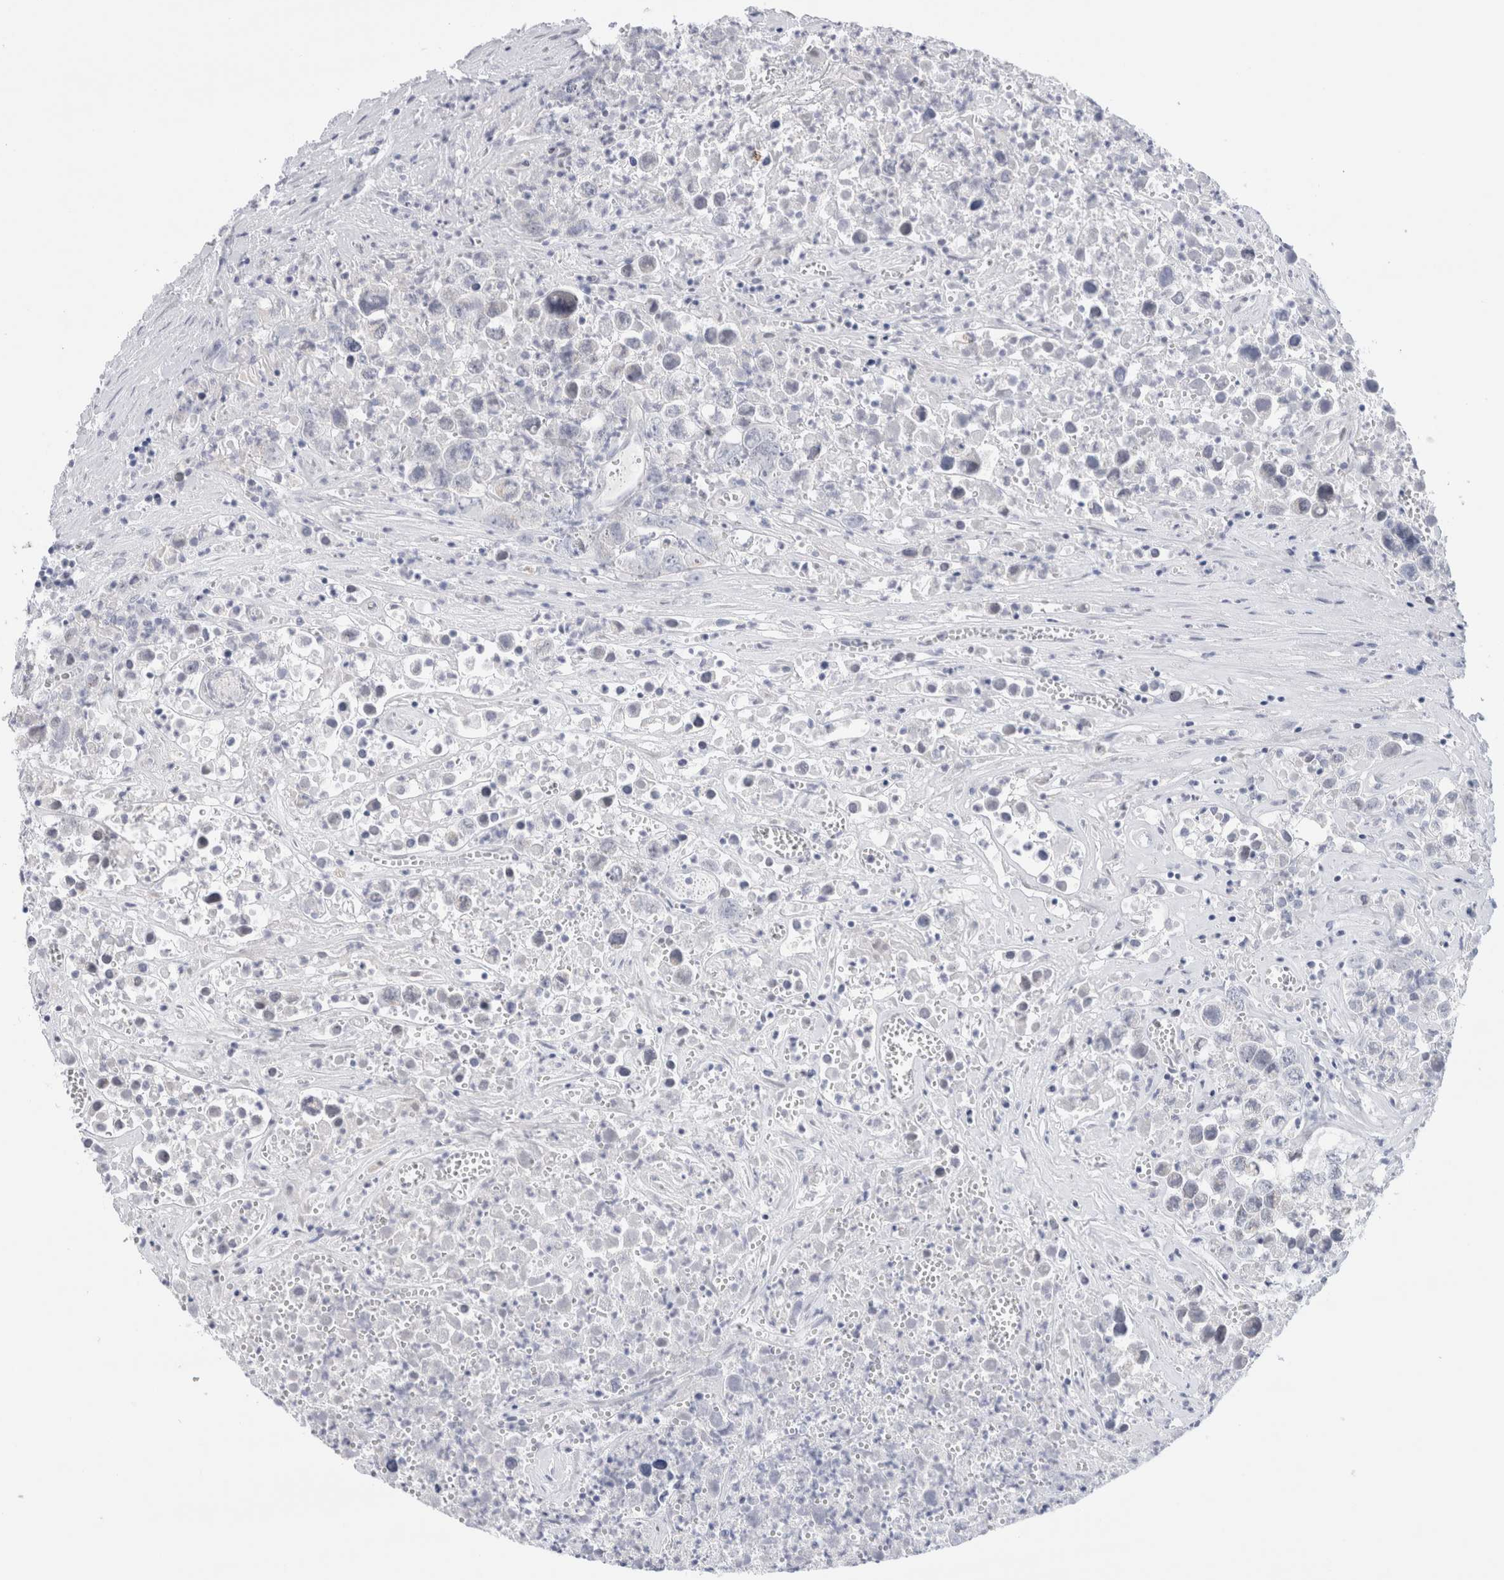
{"staining": {"intensity": "negative", "quantity": "none", "location": "none"}, "tissue": "testis cancer", "cell_type": "Tumor cells", "image_type": "cancer", "snomed": [{"axis": "morphology", "description": "Seminoma, NOS"}, {"axis": "morphology", "description": "Carcinoma, Embryonal, NOS"}, {"axis": "topography", "description": "Testis"}], "caption": "This is an immunohistochemistry image of human testis cancer. There is no positivity in tumor cells.", "gene": "SLC22A12", "patient": {"sex": "male", "age": 43}}